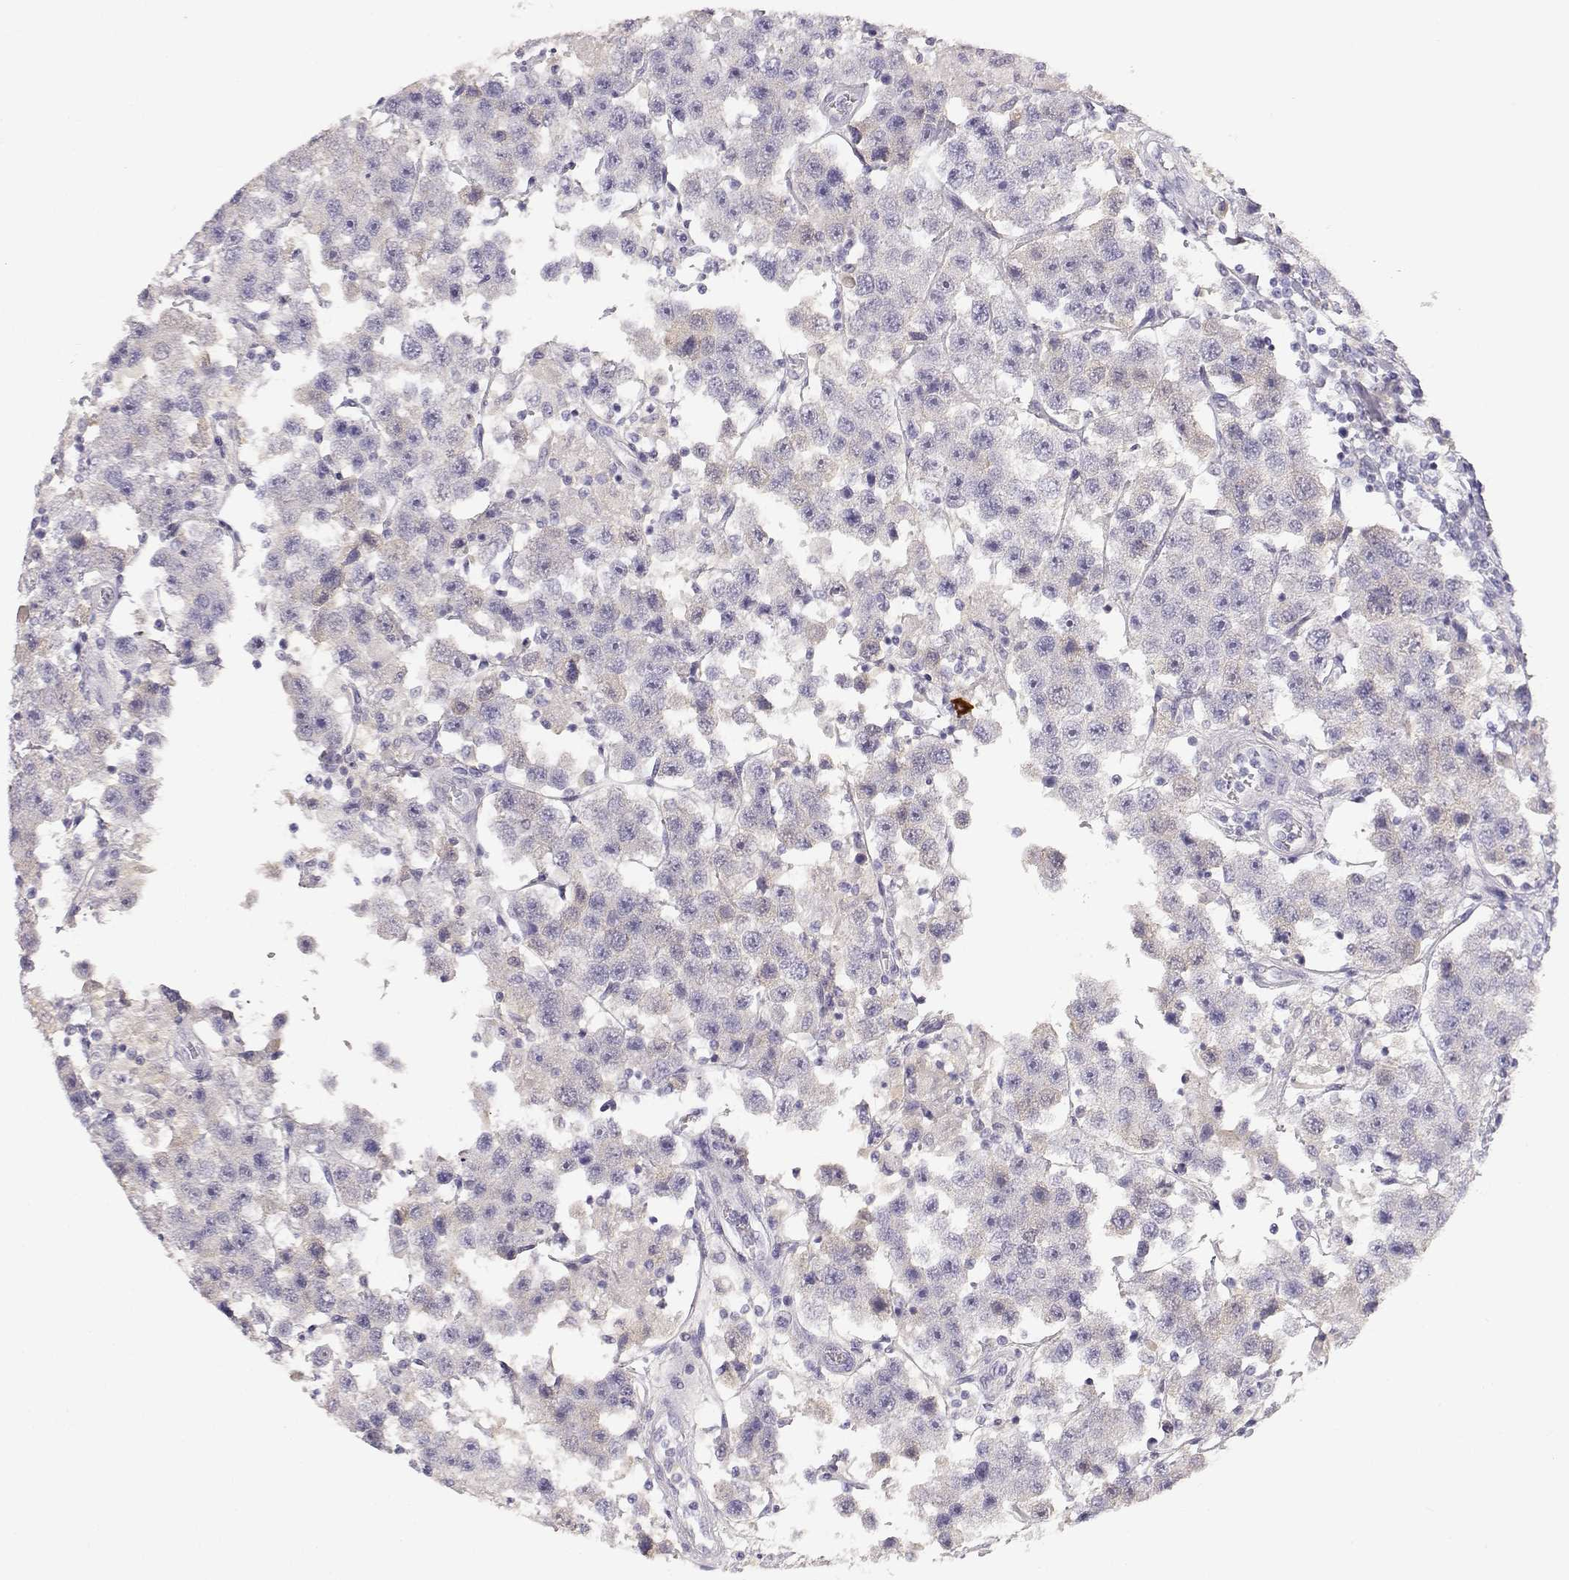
{"staining": {"intensity": "negative", "quantity": "none", "location": "none"}, "tissue": "testis cancer", "cell_type": "Tumor cells", "image_type": "cancer", "snomed": [{"axis": "morphology", "description": "Seminoma, NOS"}, {"axis": "topography", "description": "Testis"}], "caption": "High power microscopy image of an immunohistochemistry image of testis seminoma, revealing no significant expression in tumor cells.", "gene": "GPR174", "patient": {"sex": "male", "age": 45}}